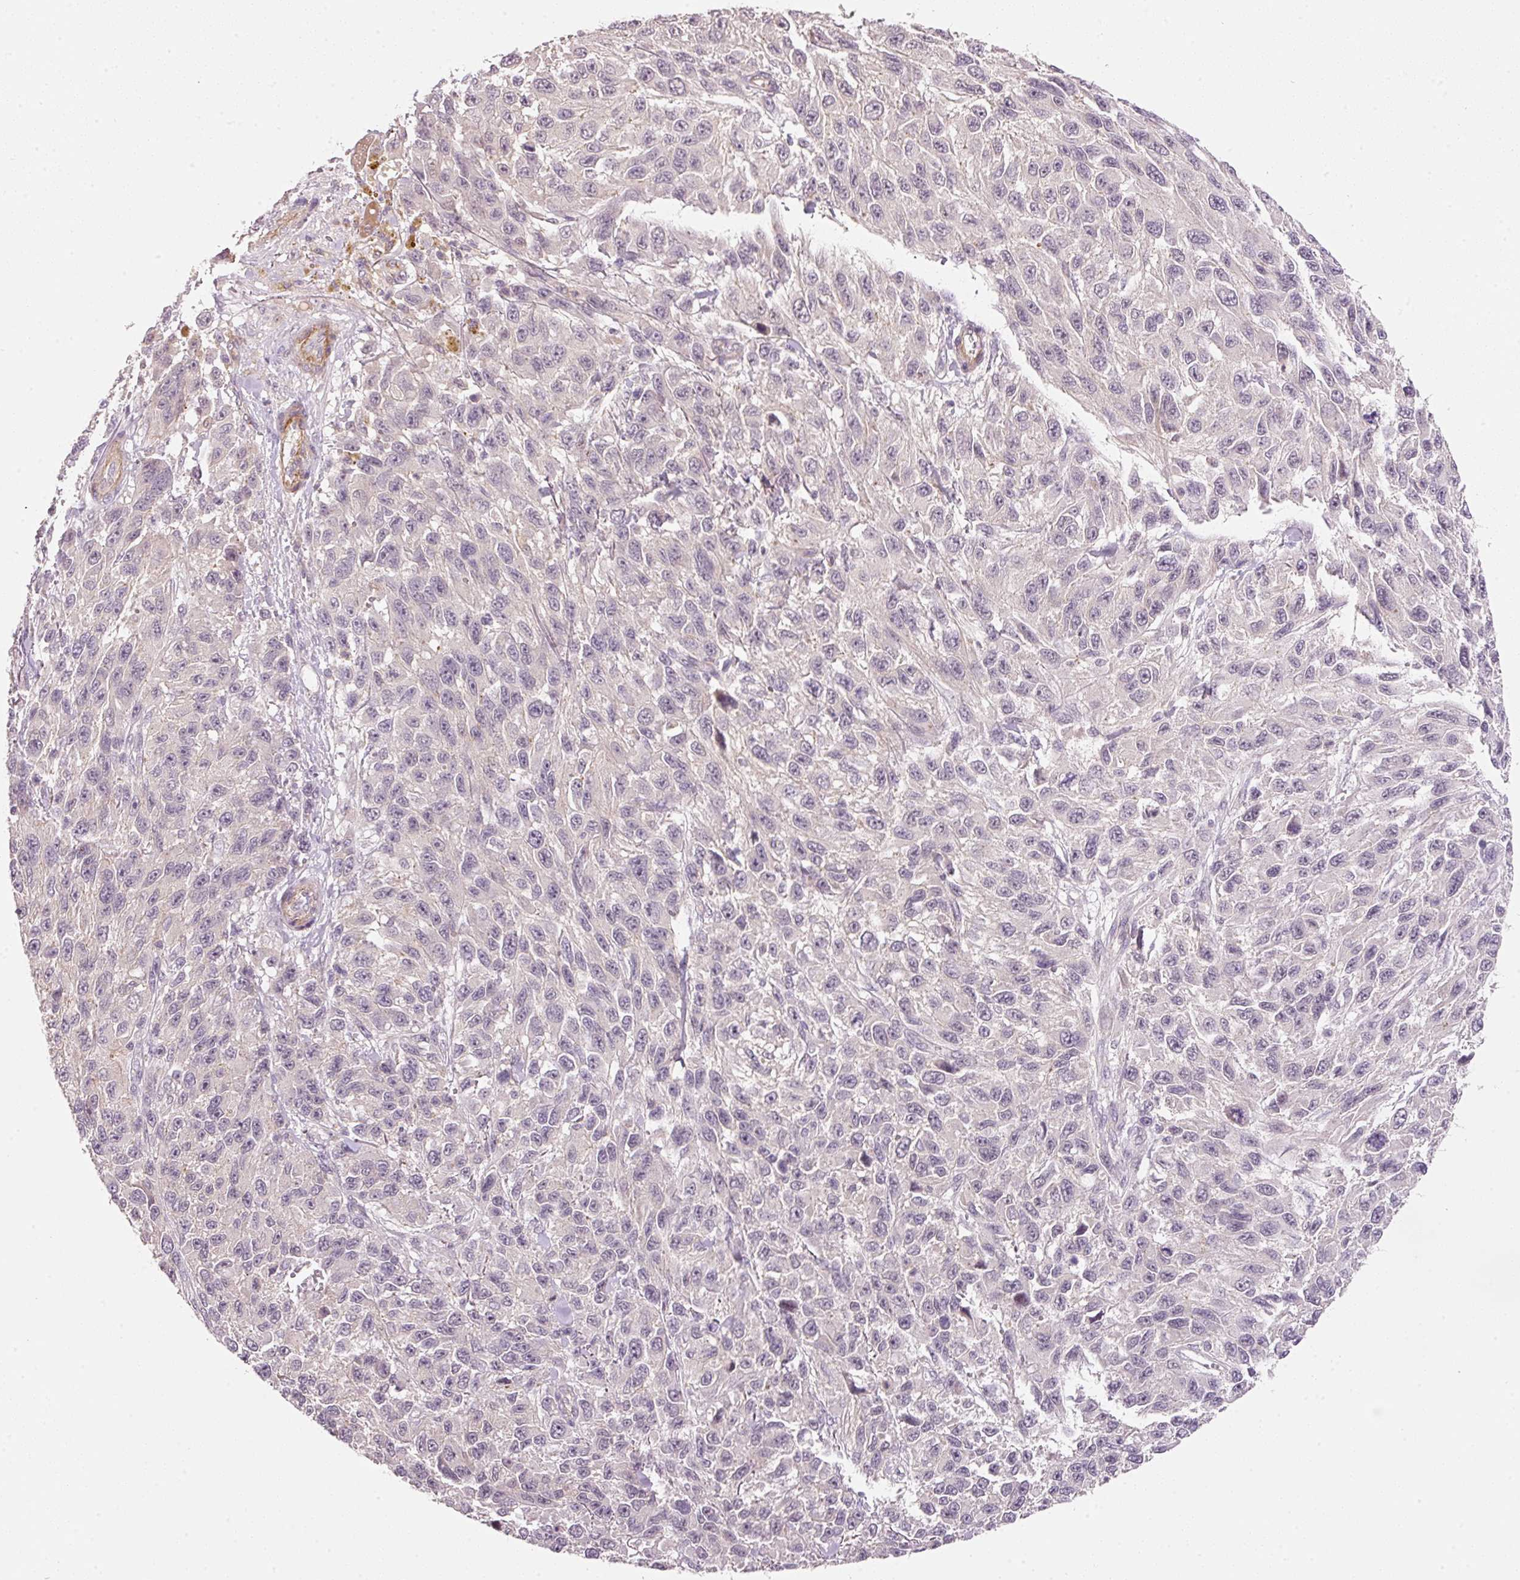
{"staining": {"intensity": "negative", "quantity": "none", "location": "none"}, "tissue": "melanoma", "cell_type": "Tumor cells", "image_type": "cancer", "snomed": [{"axis": "morphology", "description": "Malignant melanoma, NOS"}, {"axis": "topography", "description": "Skin"}], "caption": "DAB (3,3'-diaminobenzidine) immunohistochemical staining of melanoma displays no significant staining in tumor cells.", "gene": "TIRAP", "patient": {"sex": "female", "age": 96}}